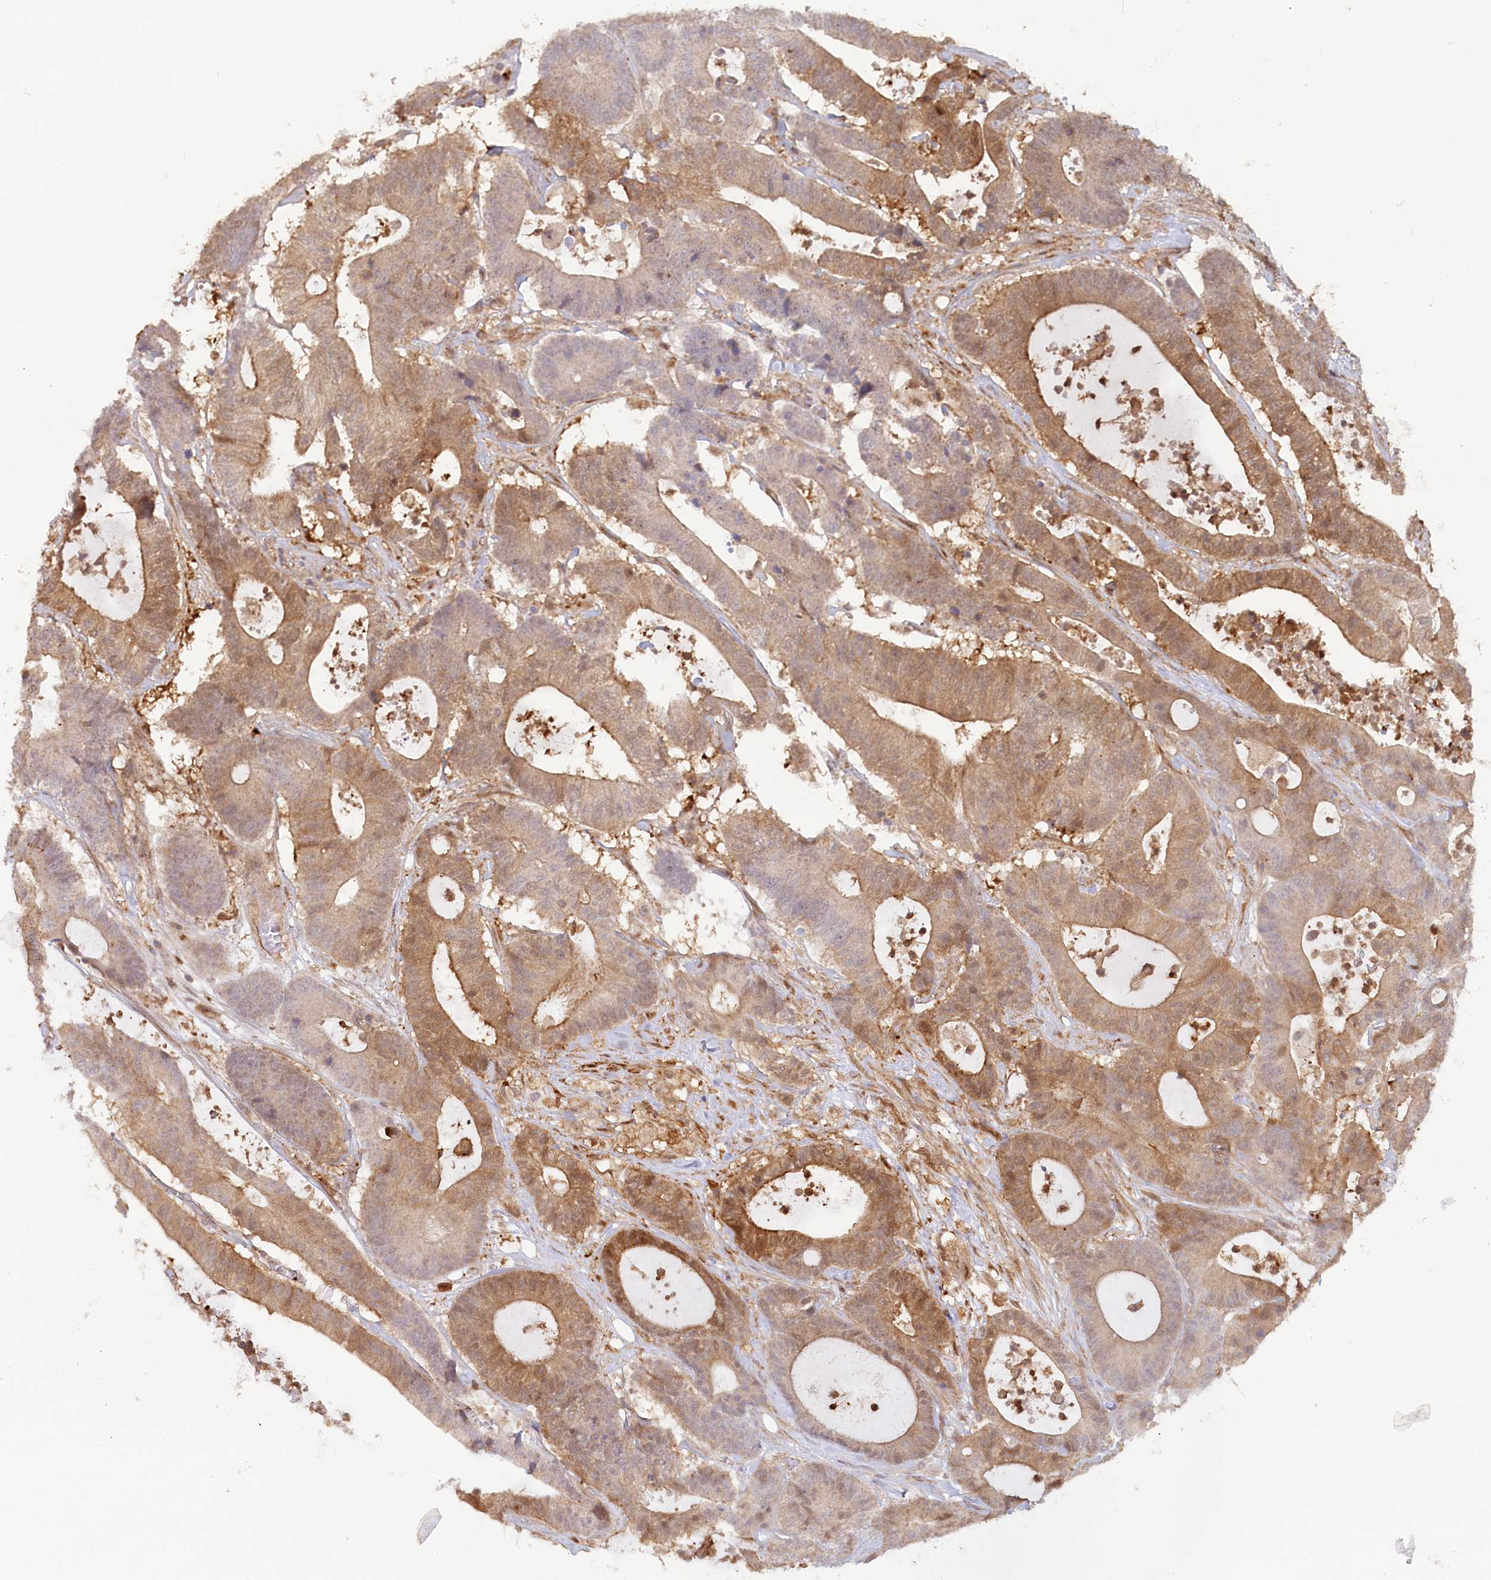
{"staining": {"intensity": "moderate", "quantity": "25%-75%", "location": "cytoplasmic/membranous,nuclear"}, "tissue": "colorectal cancer", "cell_type": "Tumor cells", "image_type": "cancer", "snomed": [{"axis": "morphology", "description": "Adenocarcinoma, NOS"}, {"axis": "topography", "description": "Colon"}], "caption": "Immunohistochemistry histopathology image of neoplastic tissue: colorectal cancer (adenocarcinoma) stained using immunohistochemistry (IHC) shows medium levels of moderate protein expression localized specifically in the cytoplasmic/membranous and nuclear of tumor cells, appearing as a cytoplasmic/membranous and nuclear brown color.", "gene": "GBE1", "patient": {"sex": "female", "age": 84}}